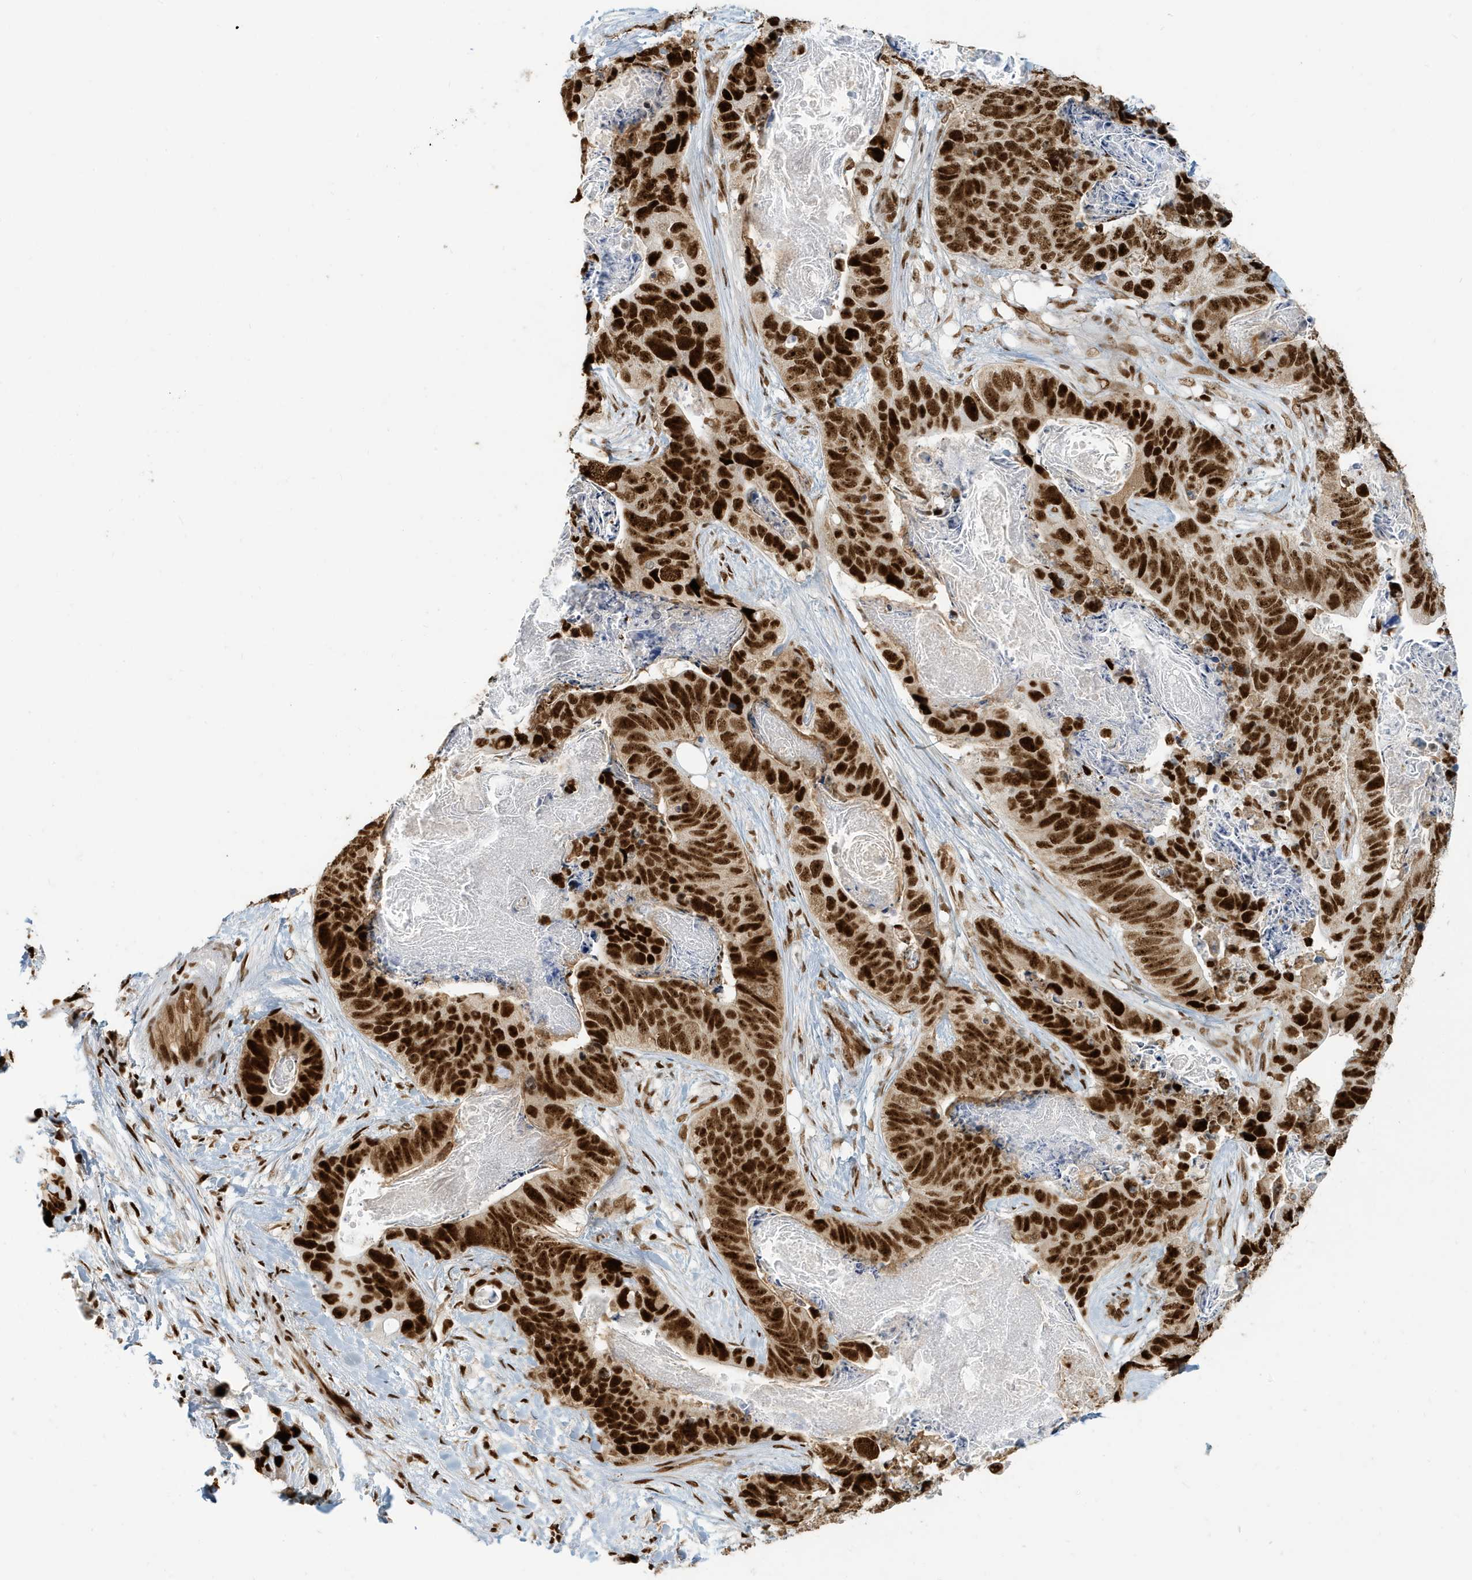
{"staining": {"intensity": "strong", "quantity": ">75%", "location": "nuclear"}, "tissue": "stomach cancer", "cell_type": "Tumor cells", "image_type": "cancer", "snomed": [{"axis": "morphology", "description": "Adenocarcinoma, NOS"}, {"axis": "topography", "description": "Stomach"}], "caption": "Stomach cancer (adenocarcinoma) tissue shows strong nuclear positivity in approximately >75% of tumor cells, visualized by immunohistochemistry.", "gene": "CKS2", "patient": {"sex": "female", "age": 89}}